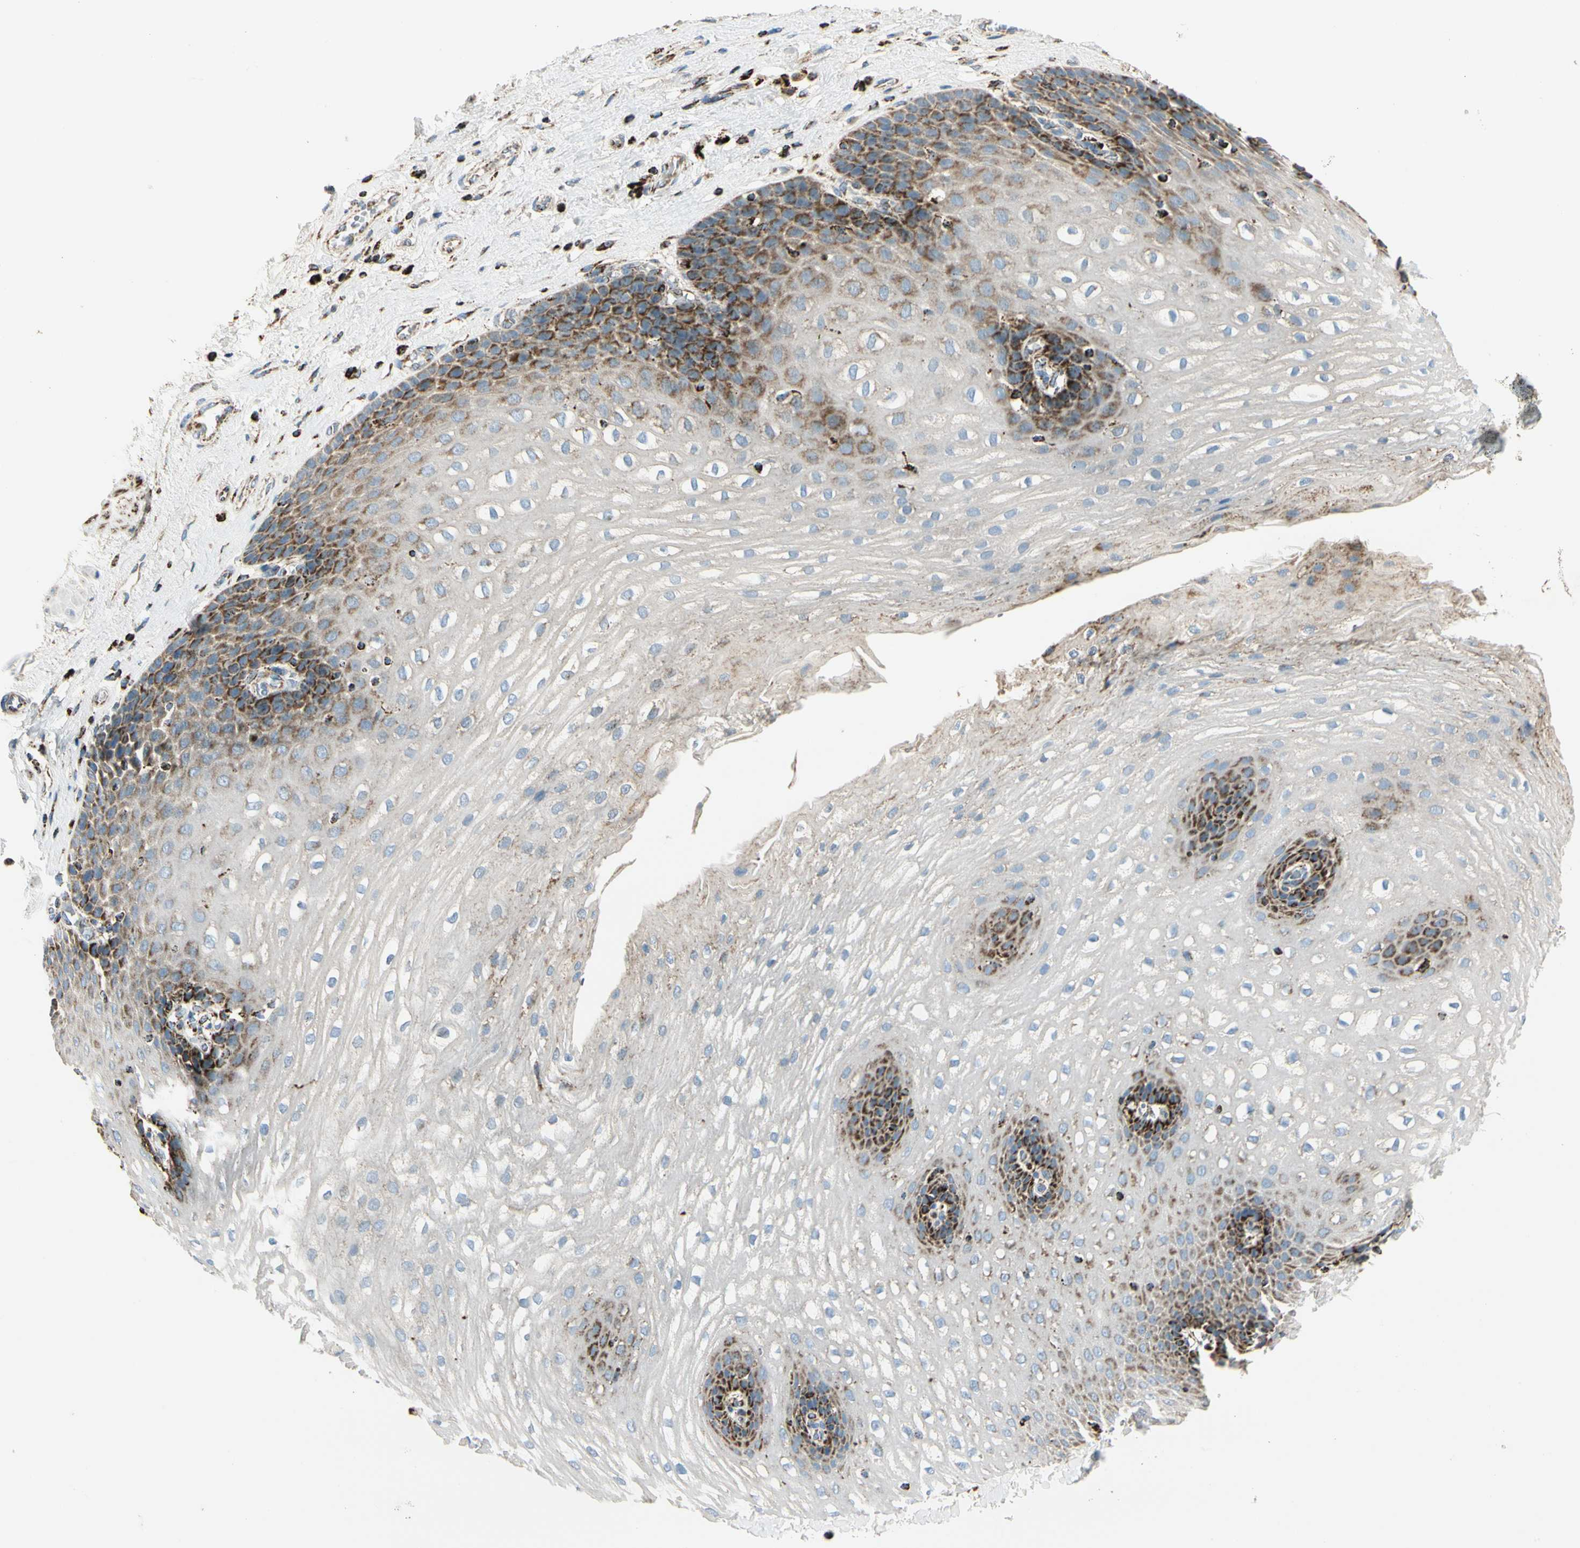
{"staining": {"intensity": "strong", "quantity": "<25%", "location": "cytoplasmic/membranous"}, "tissue": "esophagus", "cell_type": "Squamous epithelial cells", "image_type": "normal", "snomed": [{"axis": "morphology", "description": "Normal tissue, NOS"}, {"axis": "topography", "description": "Esophagus"}], "caption": "The immunohistochemical stain highlights strong cytoplasmic/membranous expression in squamous epithelial cells of normal esophagus.", "gene": "ME2", "patient": {"sex": "male", "age": 48}}